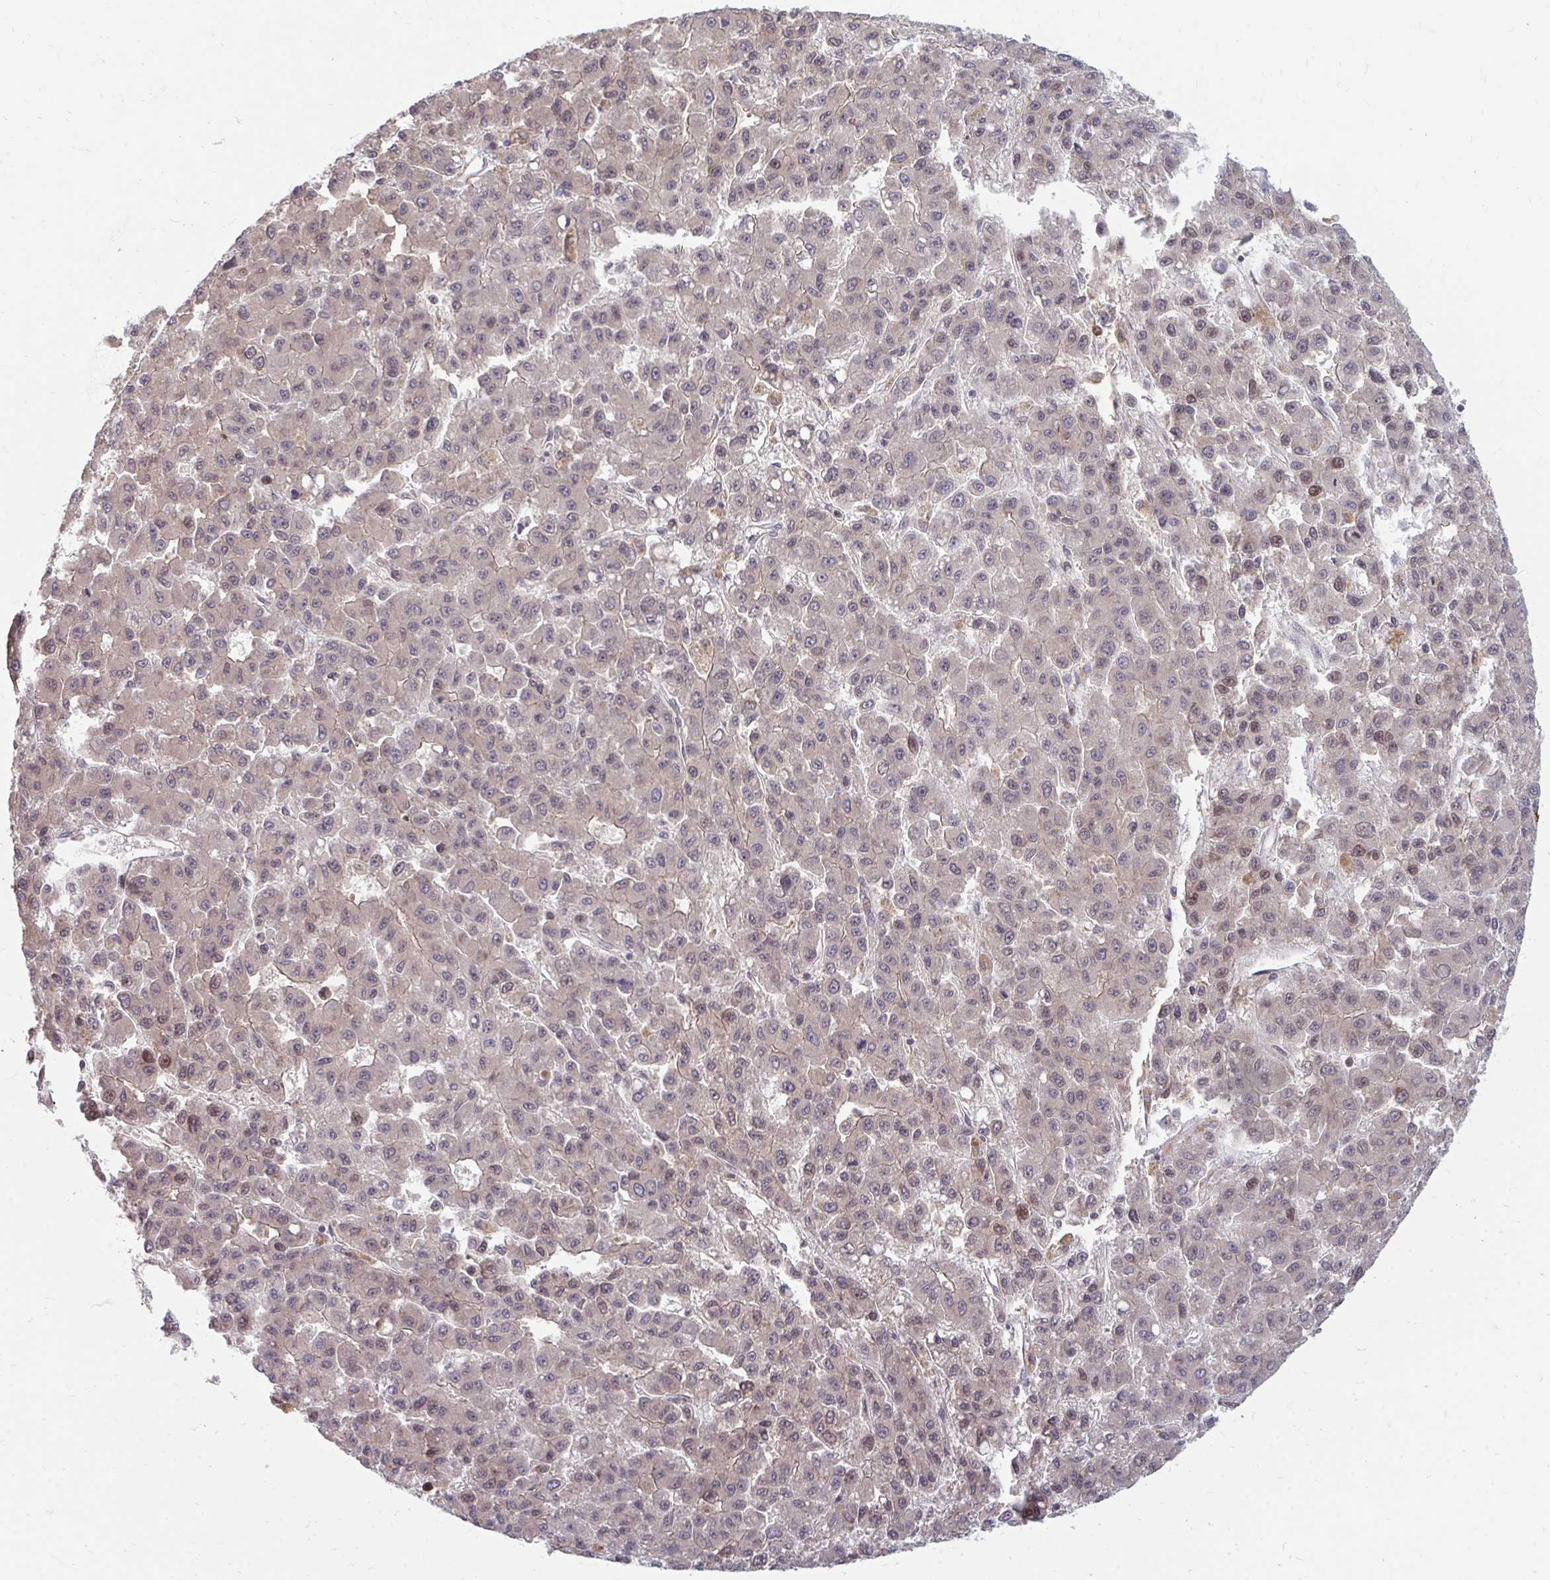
{"staining": {"intensity": "weak", "quantity": "25%-75%", "location": "nuclear"}, "tissue": "liver cancer", "cell_type": "Tumor cells", "image_type": "cancer", "snomed": [{"axis": "morphology", "description": "Carcinoma, Hepatocellular, NOS"}, {"axis": "topography", "description": "Liver"}], "caption": "Human liver hepatocellular carcinoma stained with a protein marker shows weak staining in tumor cells.", "gene": "ZNF285", "patient": {"sex": "male", "age": 70}}